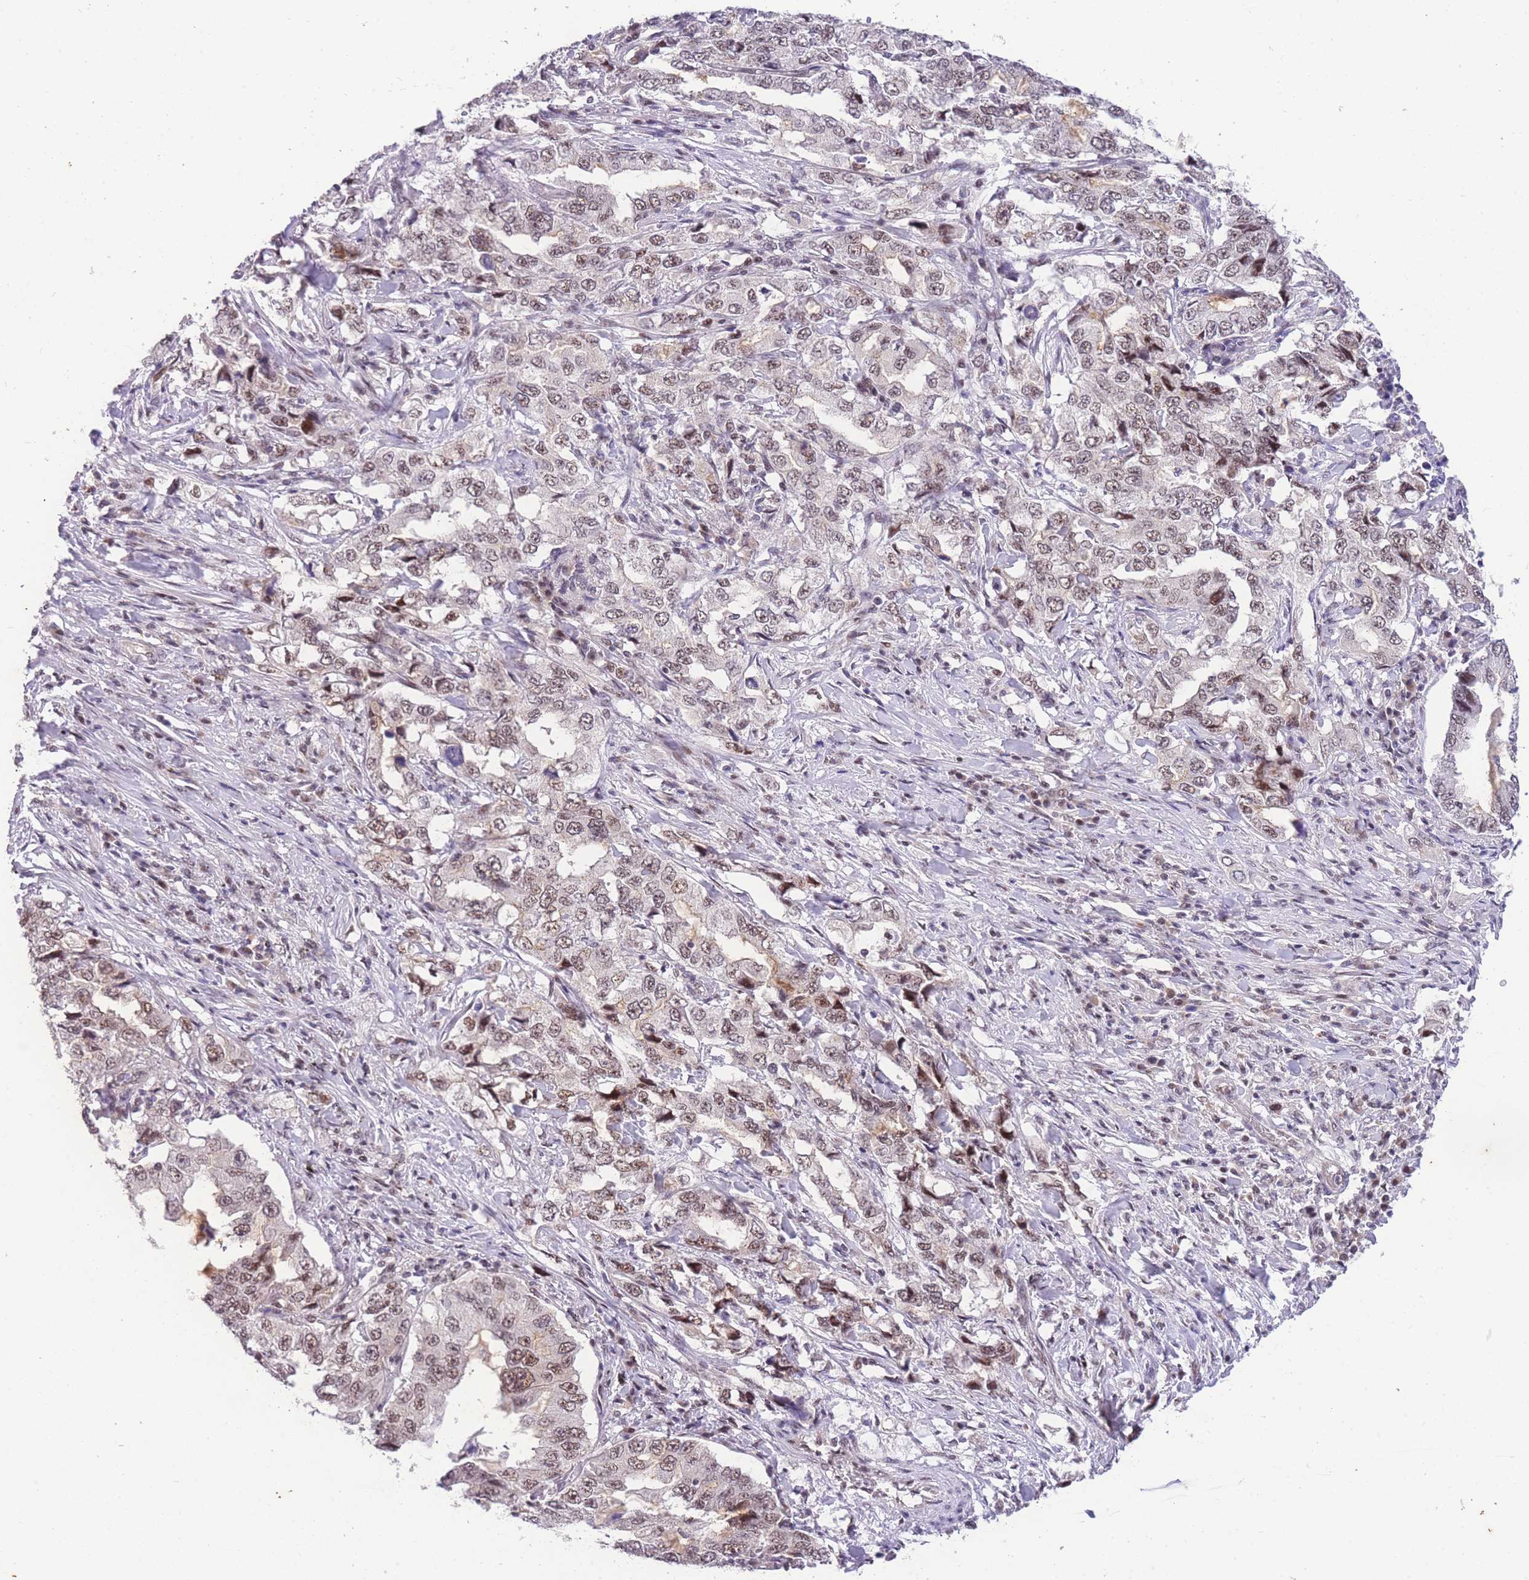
{"staining": {"intensity": "moderate", "quantity": ">75%", "location": "nuclear"}, "tissue": "lung cancer", "cell_type": "Tumor cells", "image_type": "cancer", "snomed": [{"axis": "morphology", "description": "Adenocarcinoma, NOS"}, {"axis": "topography", "description": "Lung"}], "caption": "Immunohistochemistry (IHC) (DAB (3,3'-diaminobenzidine)) staining of adenocarcinoma (lung) shows moderate nuclear protein positivity in approximately >75% of tumor cells. (DAB (3,3'-diaminobenzidine) = brown stain, brightfield microscopy at high magnification).", "gene": "SLC35F2", "patient": {"sex": "female", "age": 51}}